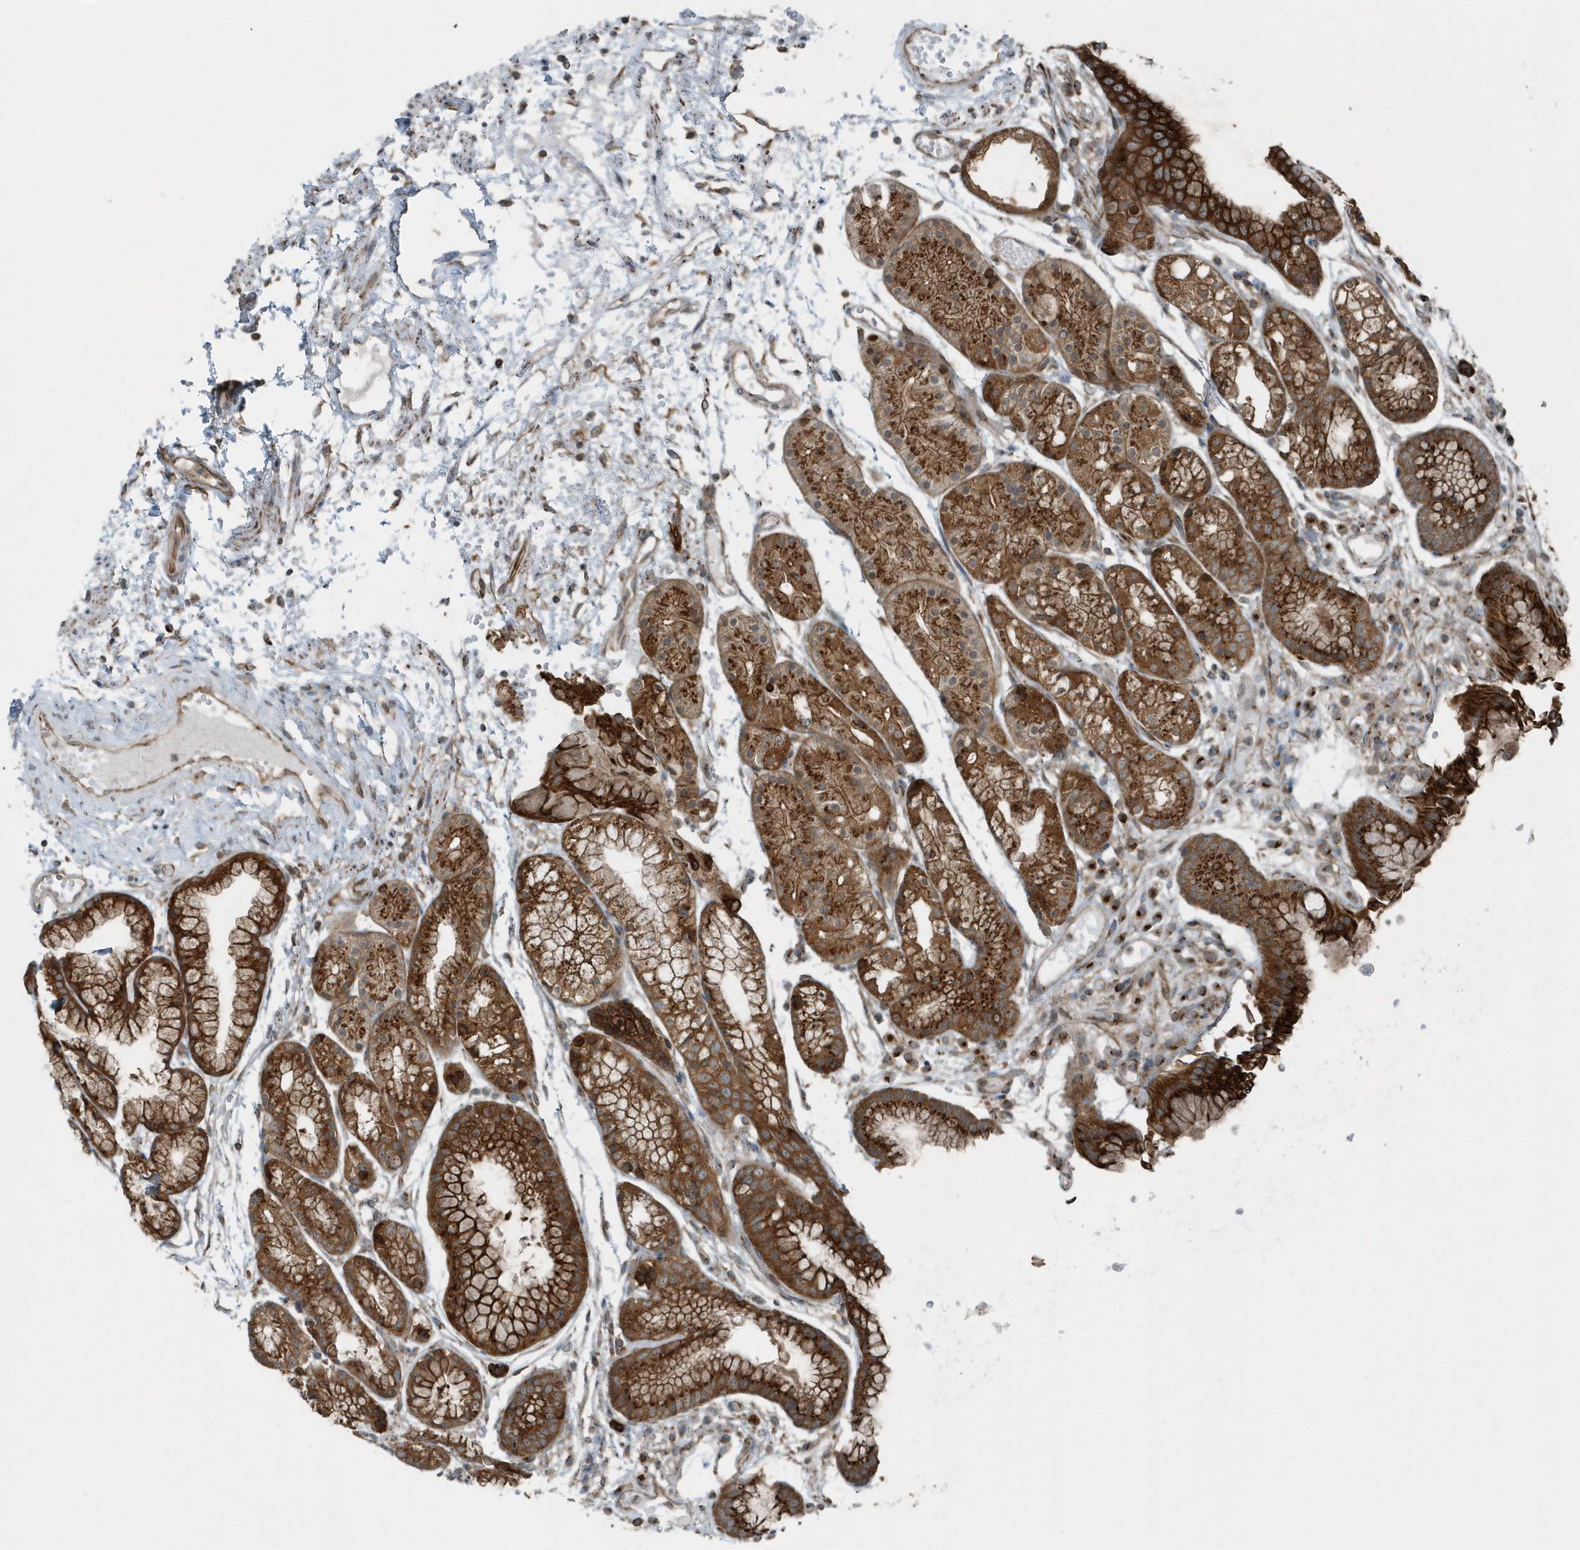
{"staining": {"intensity": "strong", "quantity": ">75%", "location": "cytoplasmic/membranous"}, "tissue": "stomach", "cell_type": "Glandular cells", "image_type": "normal", "snomed": [{"axis": "morphology", "description": "Normal tissue, NOS"}, {"axis": "topography", "description": "Stomach, upper"}], "caption": "This is a photomicrograph of immunohistochemistry (IHC) staining of benign stomach, which shows strong expression in the cytoplasmic/membranous of glandular cells.", "gene": "GCC2", "patient": {"sex": "male", "age": 72}}